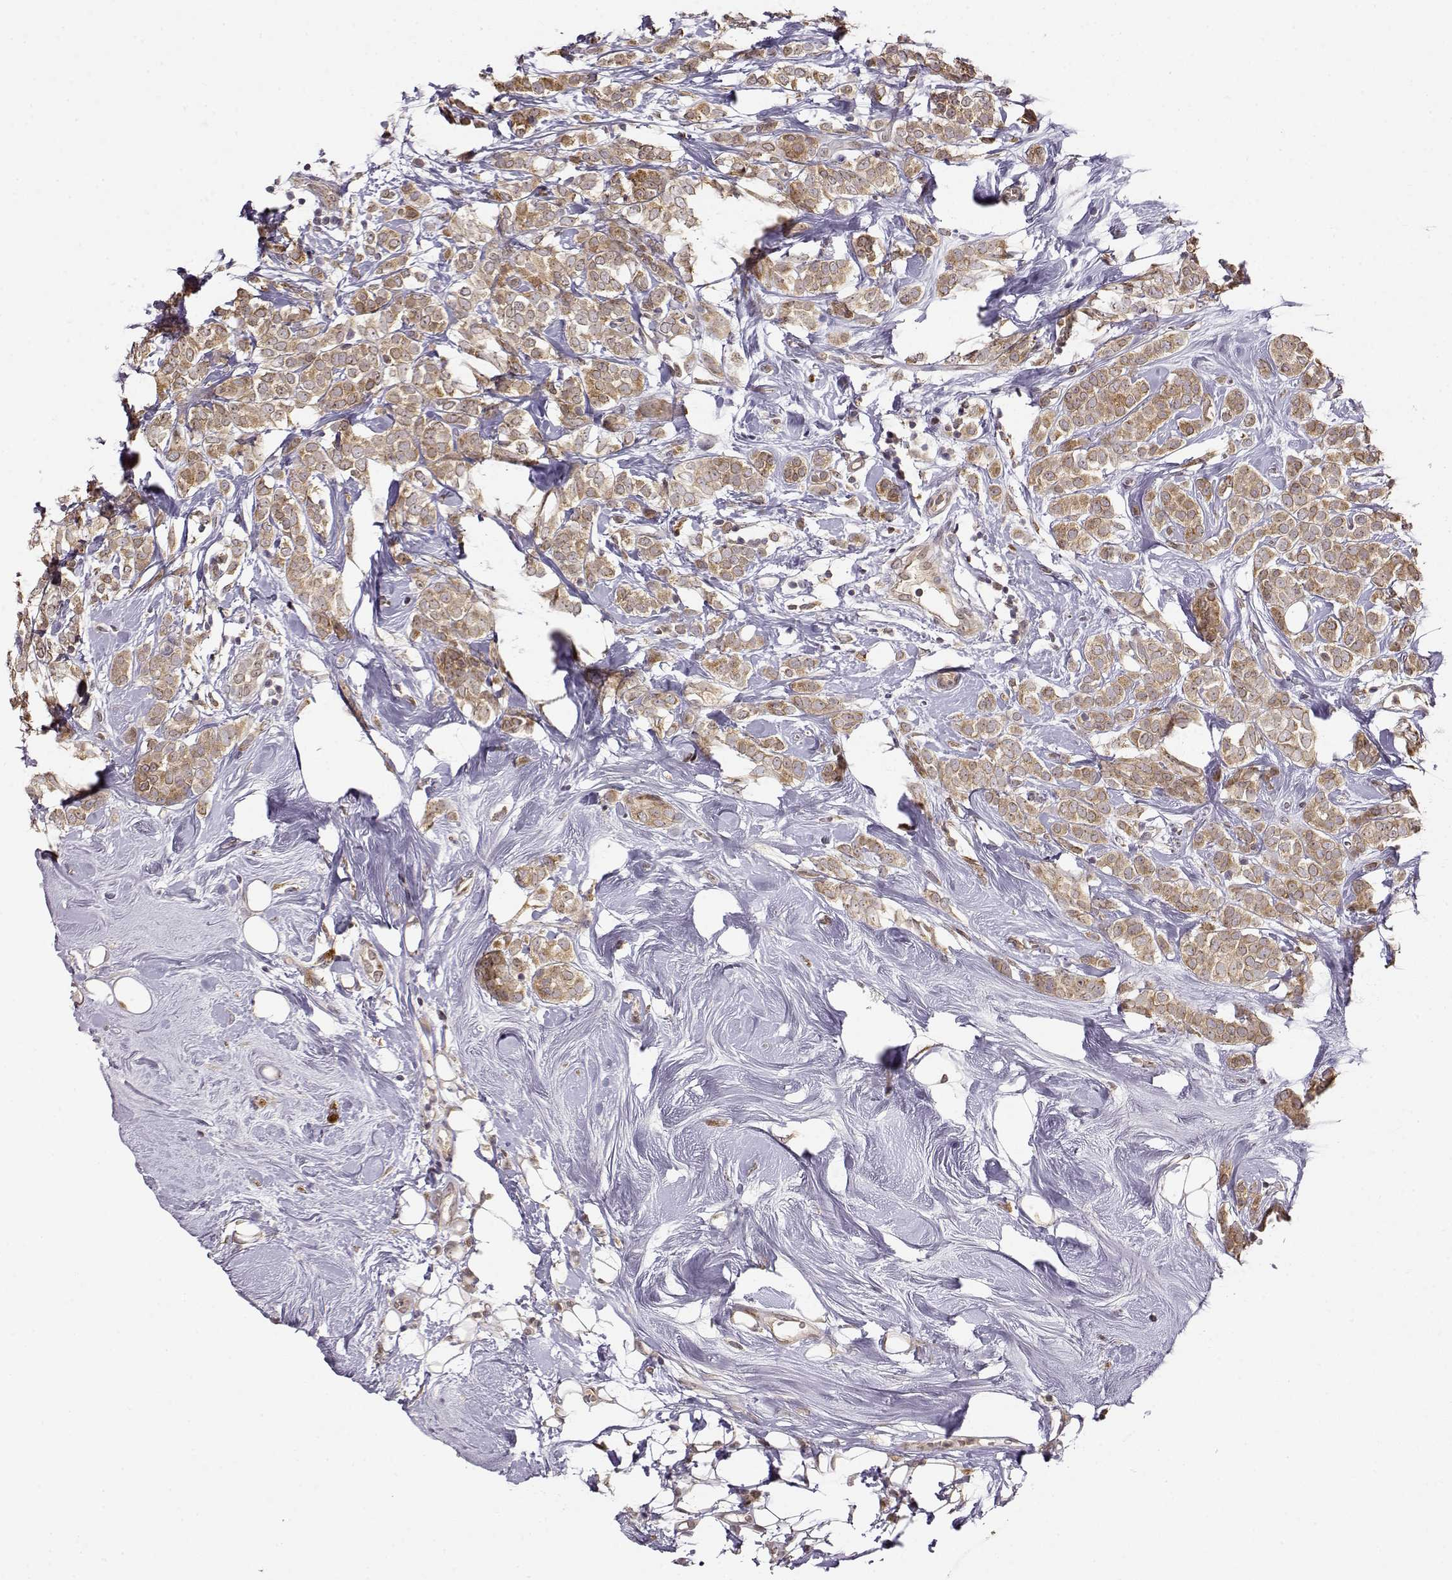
{"staining": {"intensity": "moderate", "quantity": ">75%", "location": "cytoplasmic/membranous"}, "tissue": "breast cancer", "cell_type": "Tumor cells", "image_type": "cancer", "snomed": [{"axis": "morphology", "description": "Lobular carcinoma"}, {"axis": "topography", "description": "Breast"}], "caption": "This is a histology image of immunohistochemistry staining of lobular carcinoma (breast), which shows moderate staining in the cytoplasmic/membranous of tumor cells.", "gene": "ERGIC2", "patient": {"sex": "female", "age": 49}}